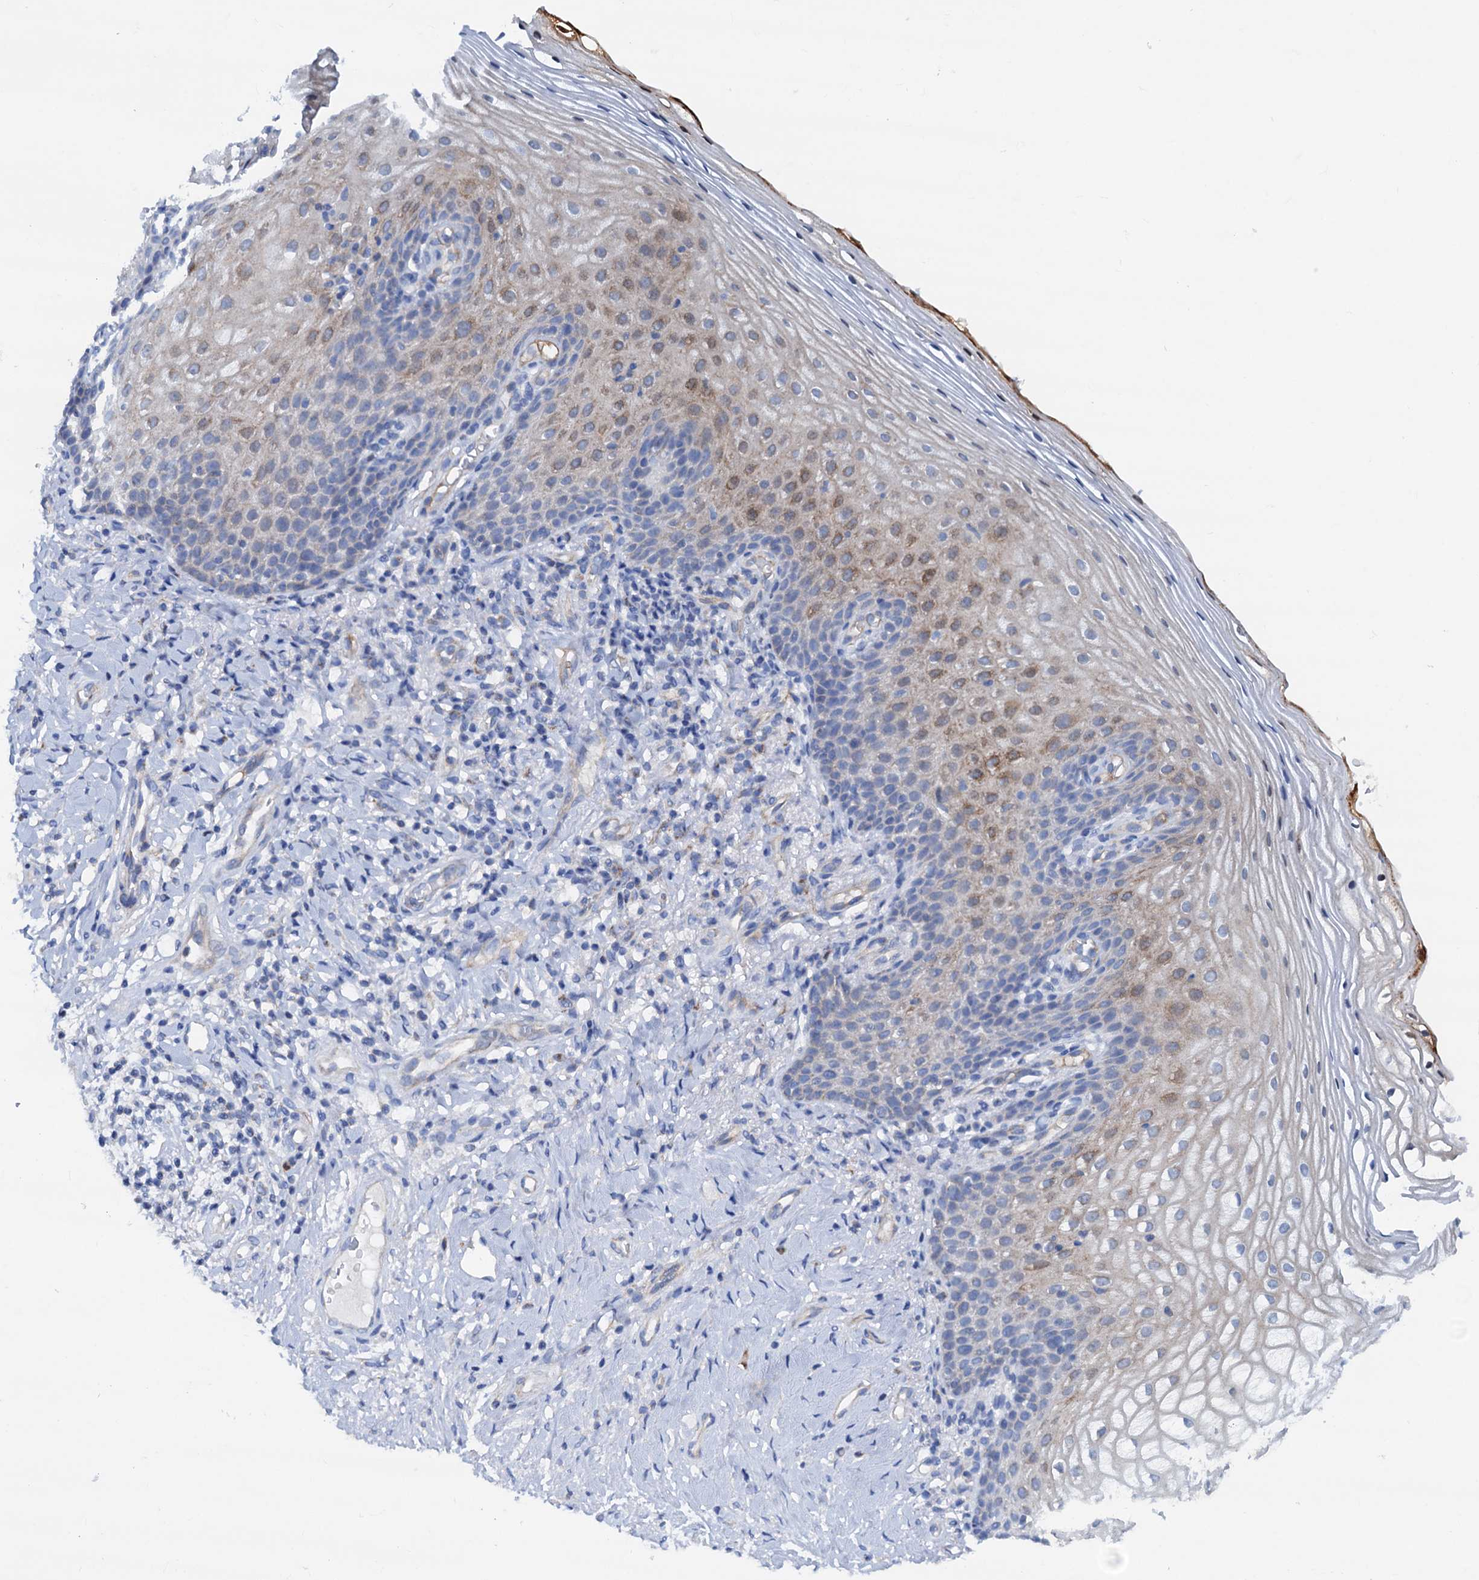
{"staining": {"intensity": "weak", "quantity": "25%-75%", "location": "cytoplasmic/membranous"}, "tissue": "vagina", "cell_type": "Squamous epithelial cells", "image_type": "normal", "snomed": [{"axis": "morphology", "description": "Normal tissue, NOS"}, {"axis": "topography", "description": "Vagina"}], "caption": "Immunohistochemical staining of normal human vagina displays 25%-75% levels of weak cytoplasmic/membranous protein staining in about 25%-75% of squamous epithelial cells.", "gene": "RASSF9", "patient": {"sex": "female", "age": 60}}